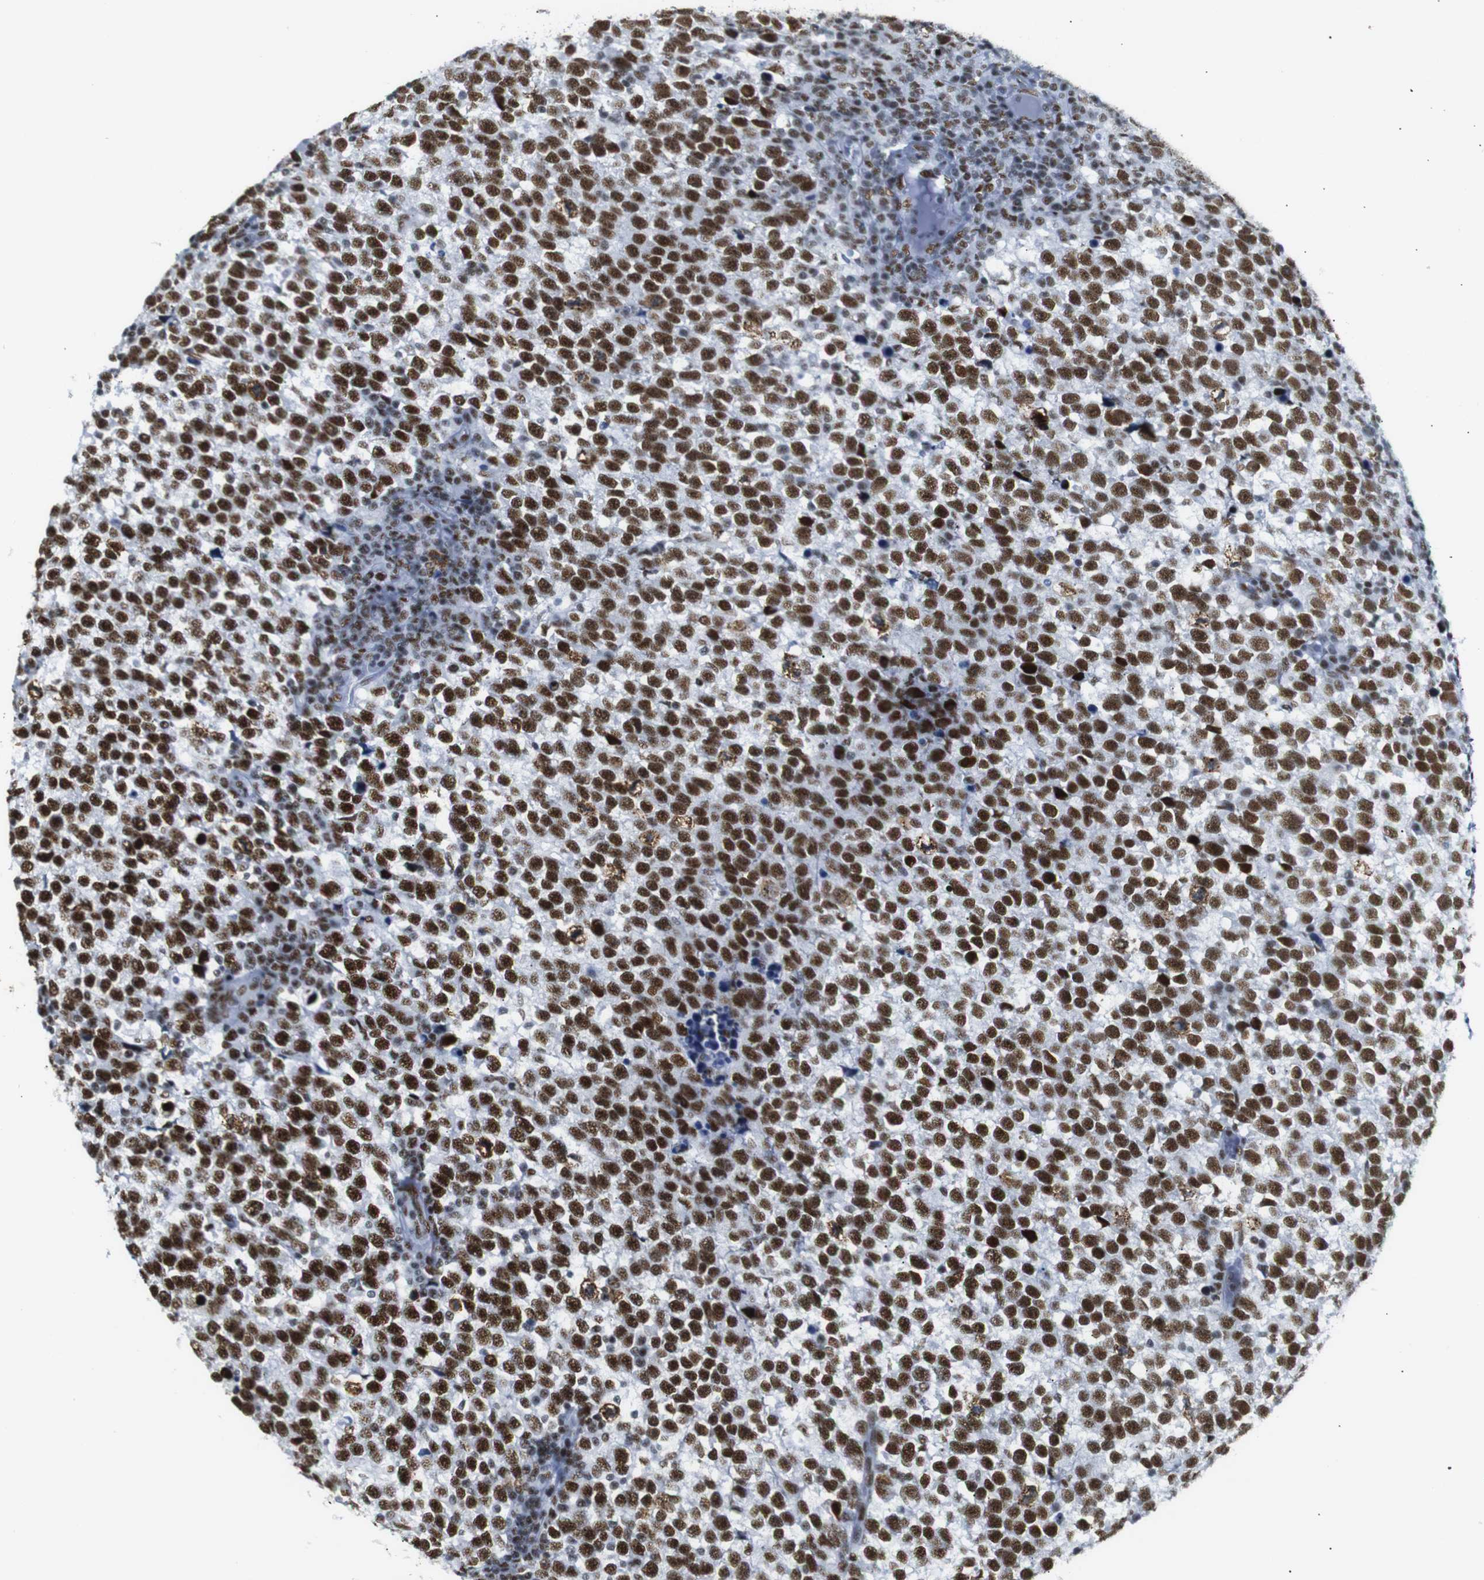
{"staining": {"intensity": "strong", "quantity": ">75%", "location": "nuclear"}, "tissue": "testis cancer", "cell_type": "Tumor cells", "image_type": "cancer", "snomed": [{"axis": "morphology", "description": "Normal tissue, NOS"}, {"axis": "morphology", "description": "Seminoma, NOS"}, {"axis": "topography", "description": "Testis"}], "caption": "Testis seminoma stained with a protein marker displays strong staining in tumor cells.", "gene": "TRA2B", "patient": {"sex": "male", "age": 43}}